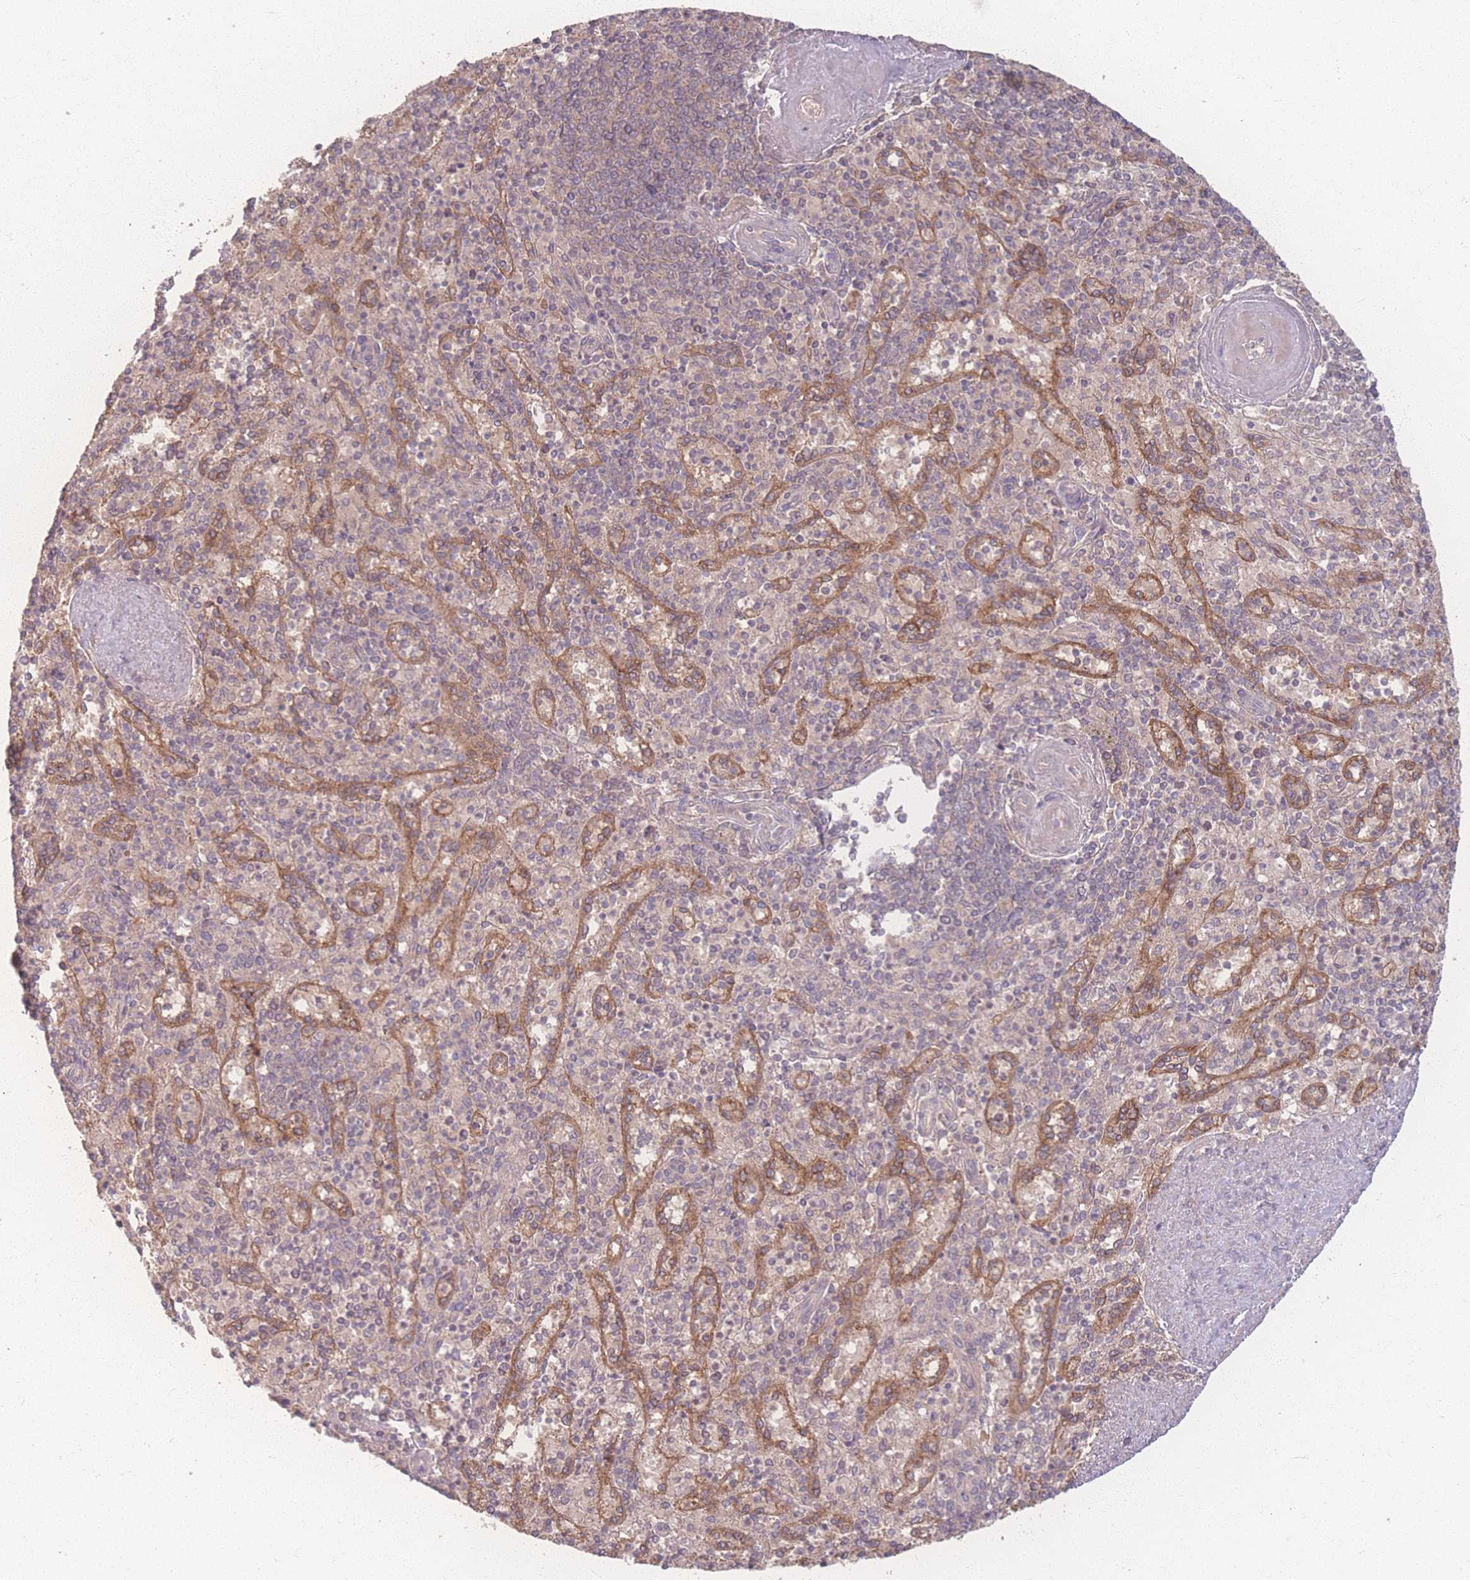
{"staining": {"intensity": "weak", "quantity": "25%-75%", "location": "cytoplasmic/membranous"}, "tissue": "spleen", "cell_type": "Cells in red pulp", "image_type": "normal", "snomed": [{"axis": "morphology", "description": "Normal tissue, NOS"}, {"axis": "topography", "description": "Spleen"}], "caption": "Human spleen stained with a brown dye shows weak cytoplasmic/membranous positive expression in about 25%-75% of cells in red pulp.", "gene": "INSR", "patient": {"sex": "male", "age": 82}}